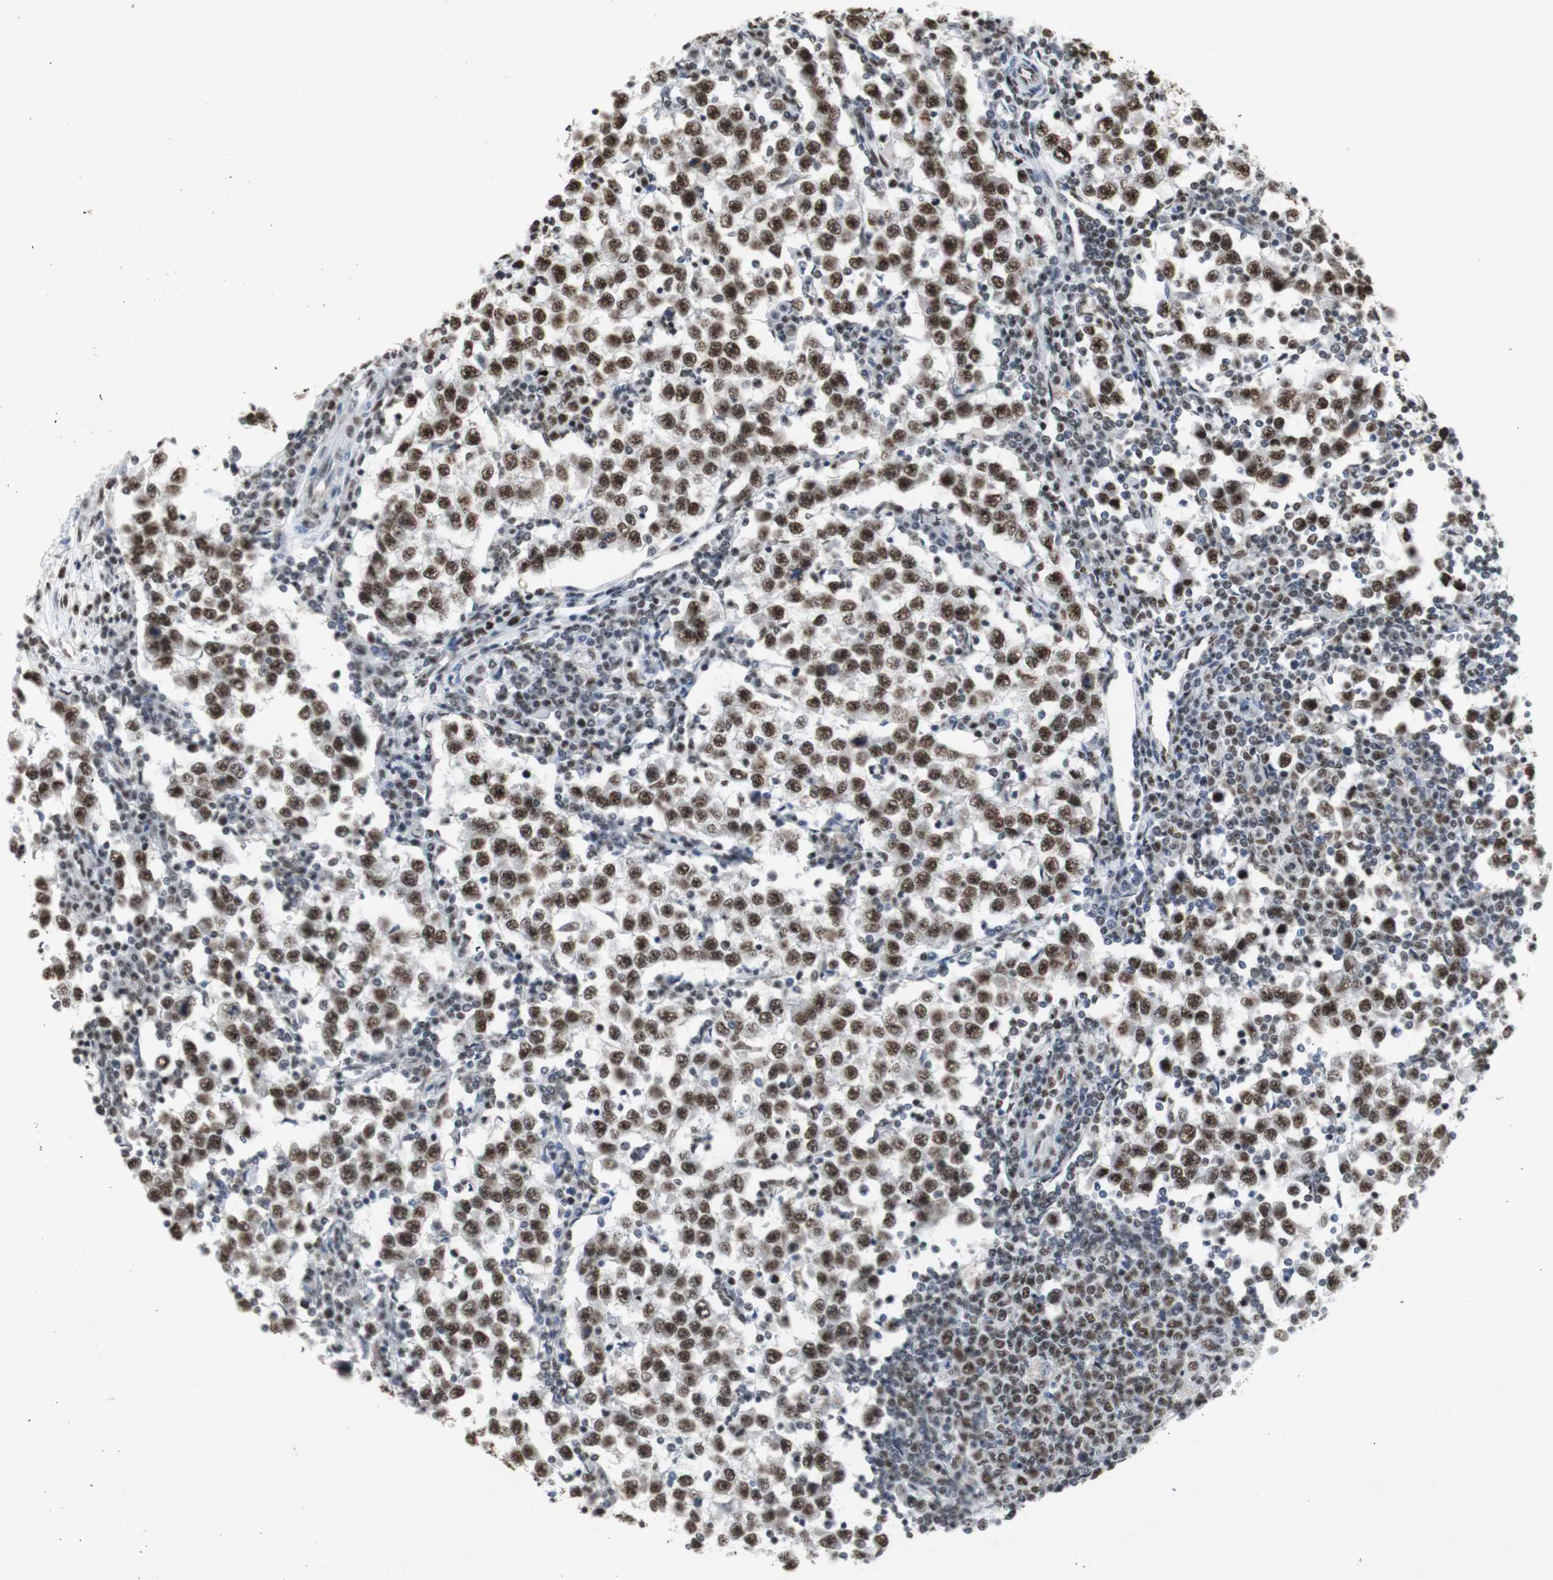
{"staining": {"intensity": "strong", "quantity": ">75%", "location": "nuclear"}, "tissue": "testis cancer", "cell_type": "Tumor cells", "image_type": "cancer", "snomed": [{"axis": "morphology", "description": "Seminoma, NOS"}, {"axis": "topography", "description": "Testis"}], "caption": "A high-resolution histopathology image shows immunohistochemistry staining of seminoma (testis), which displays strong nuclear staining in approximately >75% of tumor cells.", "gene": "SNRPB", "patient": {"sex": "male", "age": 65}}